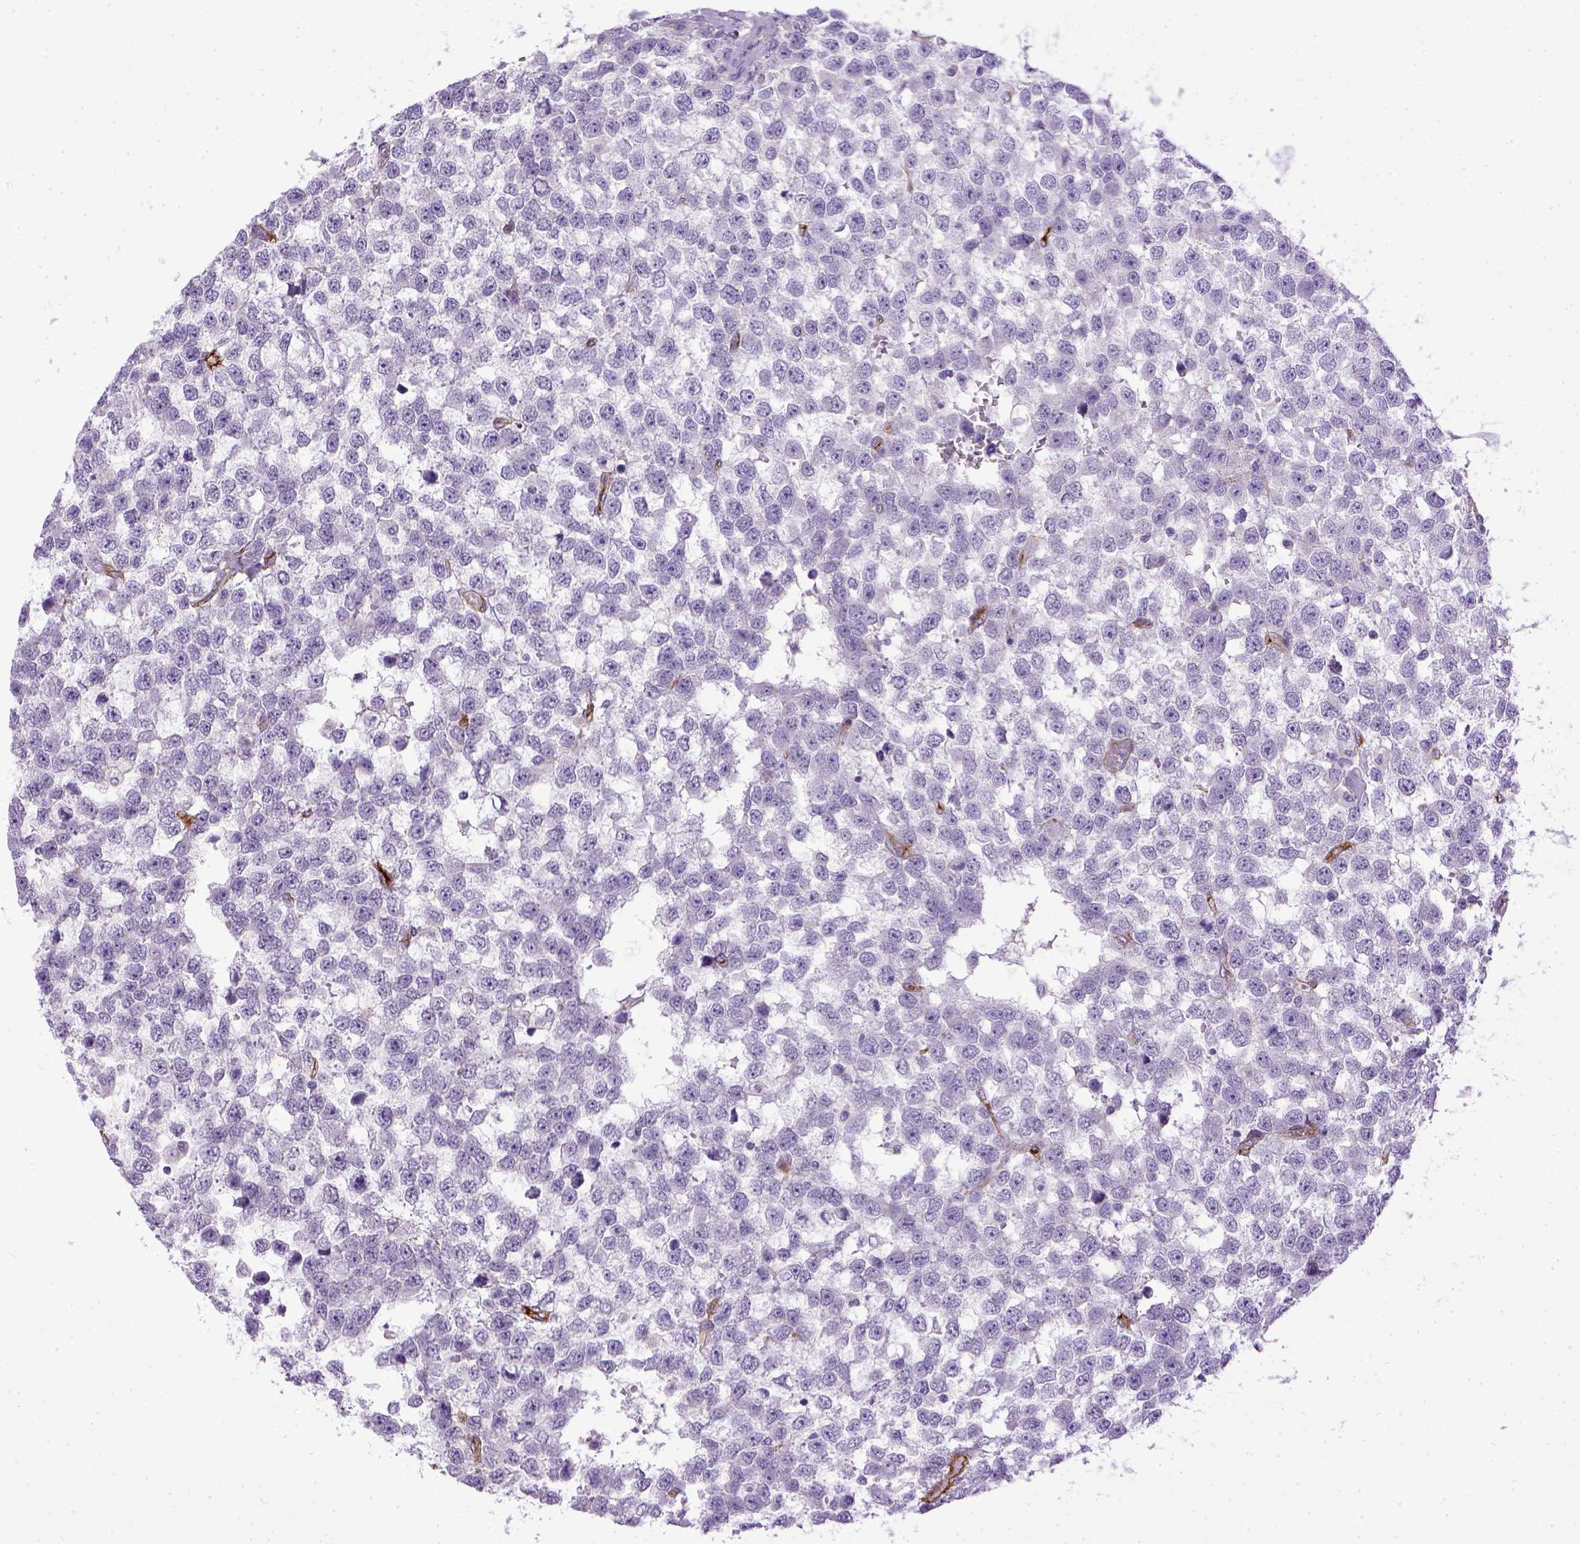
{"staining": {"intensity": "negative", "quantity": "none", "location": "none"}, "tissue": "testis cancer", "cell_type": "Tumor cells", "image_type": "cancer", "snomed": [{"axis": "morphology", "description": "Normal tissue, NOS"}, {"axis": "morphology", "description": "Seminoma, NOS"}, {"axis": "topography", "description": "Testis"}, {"axis": "topography", "description": "Epididymis"}], "caption": "The histopathology image shows no significant expression in tumor cells of seminoma (testis).", "gene": "ENG", "patient": {"sex": "male", "age": 34}}